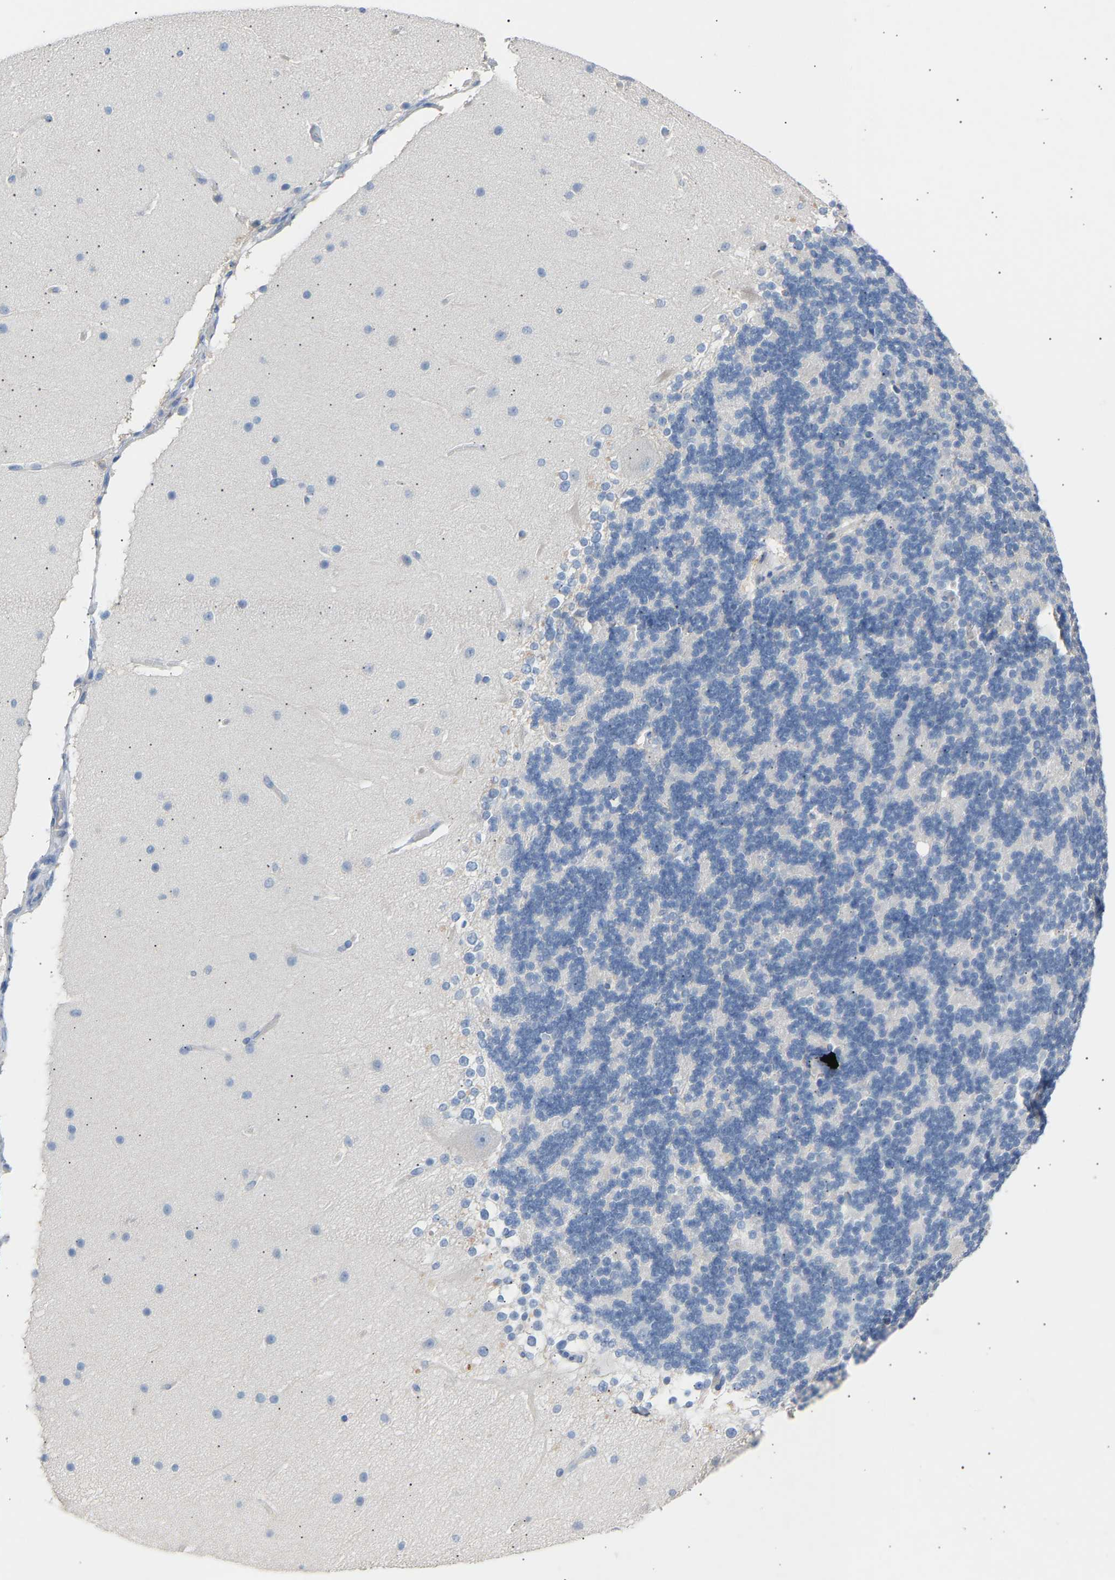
{"staining": {"intensity": "negative", "quantity": "none", "location": "none"}, "tissue": "cerebellum", "cell_type": "Cells in granular layer", "image_type": "normal", "snomed": [{"axis": "morphology", "description": "Normal tissue, NOS"}, {"axis": "topography", "description": "Cerebellum"}], "caption": "DAB immunohistochemical staining of normal human cerebellum displays no significant positivity in cells in granular layer. Brightfield microscopy of immunohistochemistry (IHC) stained with DAB (brown) and hematoxylin (blue), captured at high magnification.", "gene": "PEX1", "patient": {"sex": "female", "age": 19}}